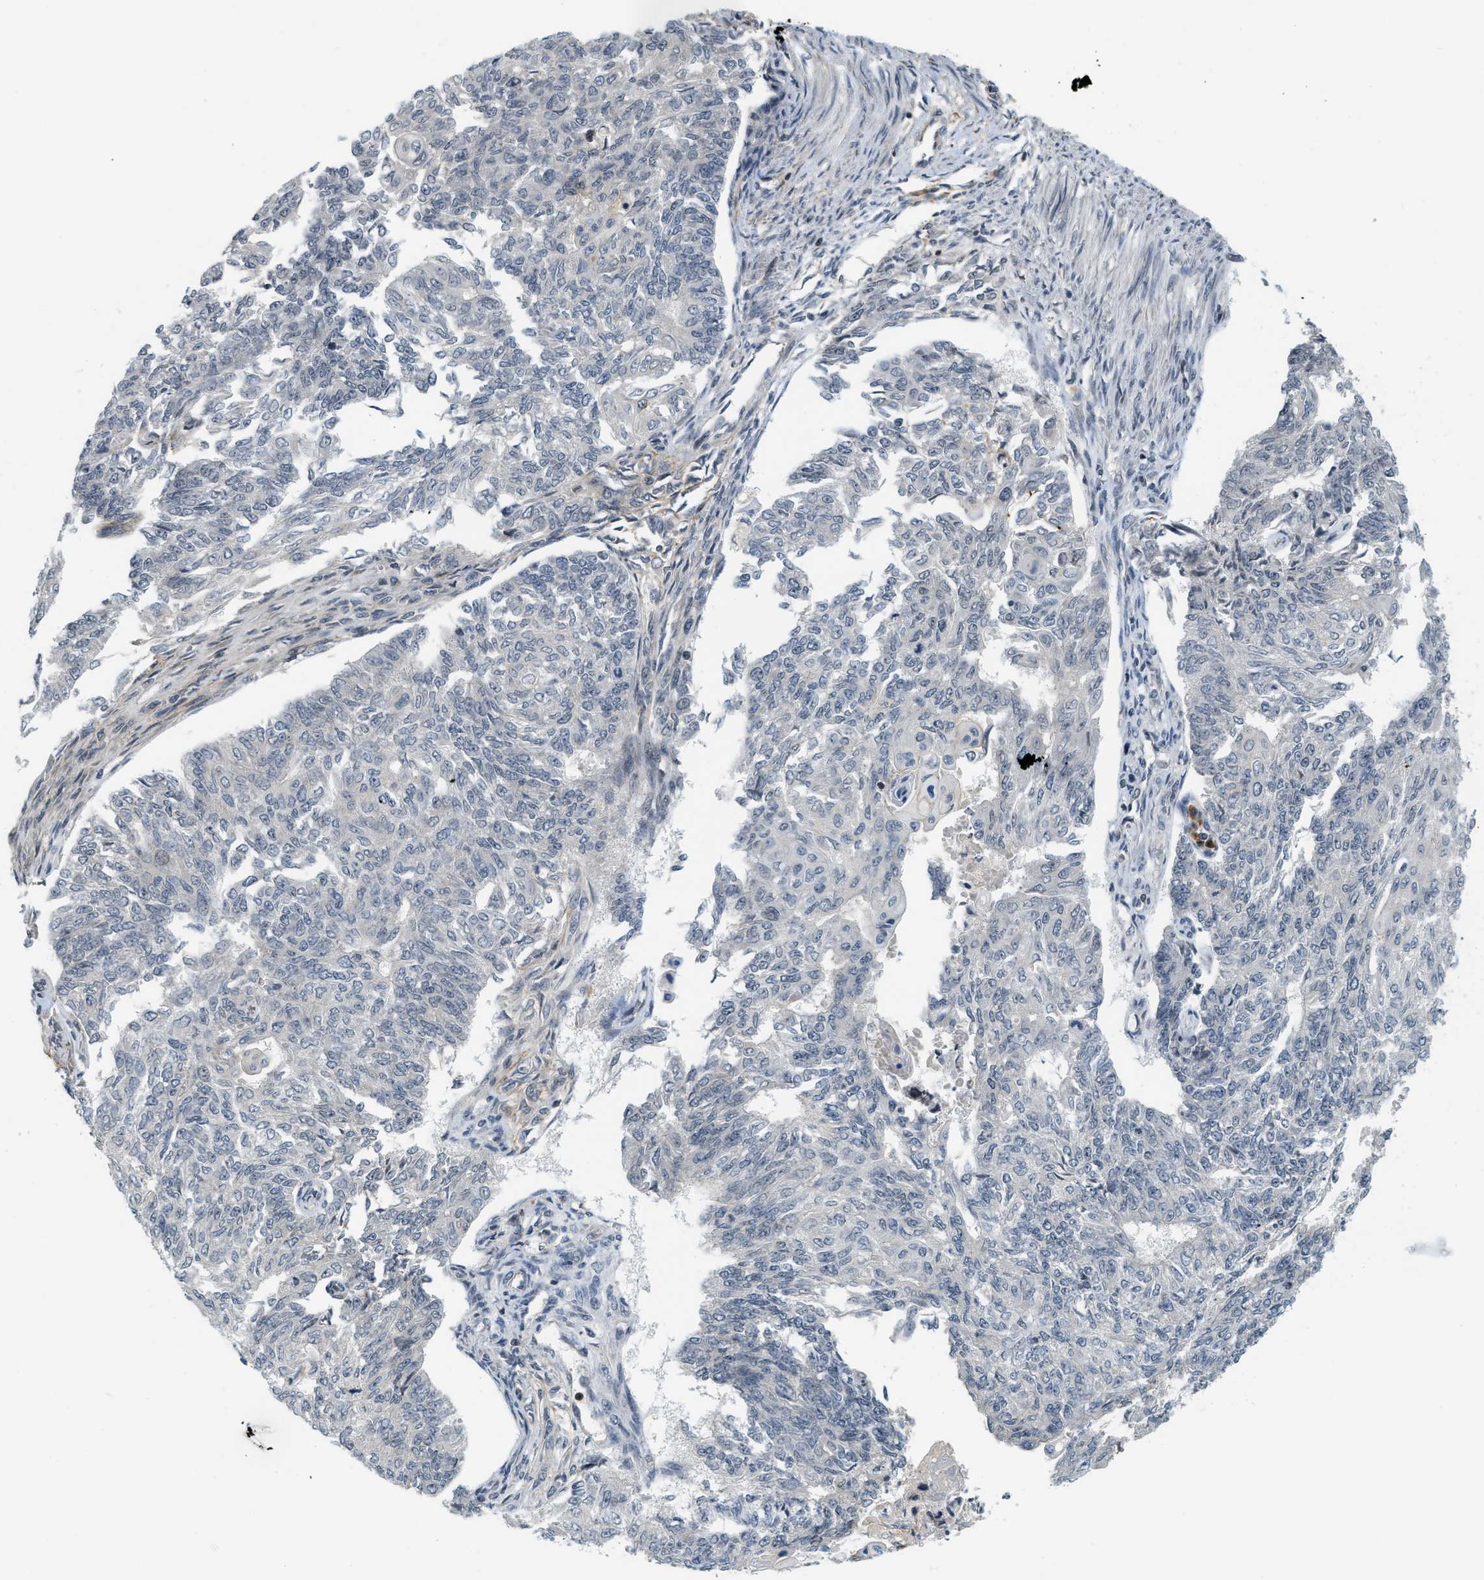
{"staining": {"intensity": "negative", "quantity": "none", "location": "none"}, "tissue": "endometrial cancer", "cell_type": "Tumor cells", "image_type": "cancer", "snomed": [{"axis": "morphology", "description": "Adenocarcinoma, NOS"}, {"axis": "topography", "description": "Endometrium"}], "caption": "The IHC histopathology image has no significant expression in tumor cells of endometrial adenocarcinoma tissue.", "gene": "KMT2A", "patient": {"sex": "female", "age": 32}}